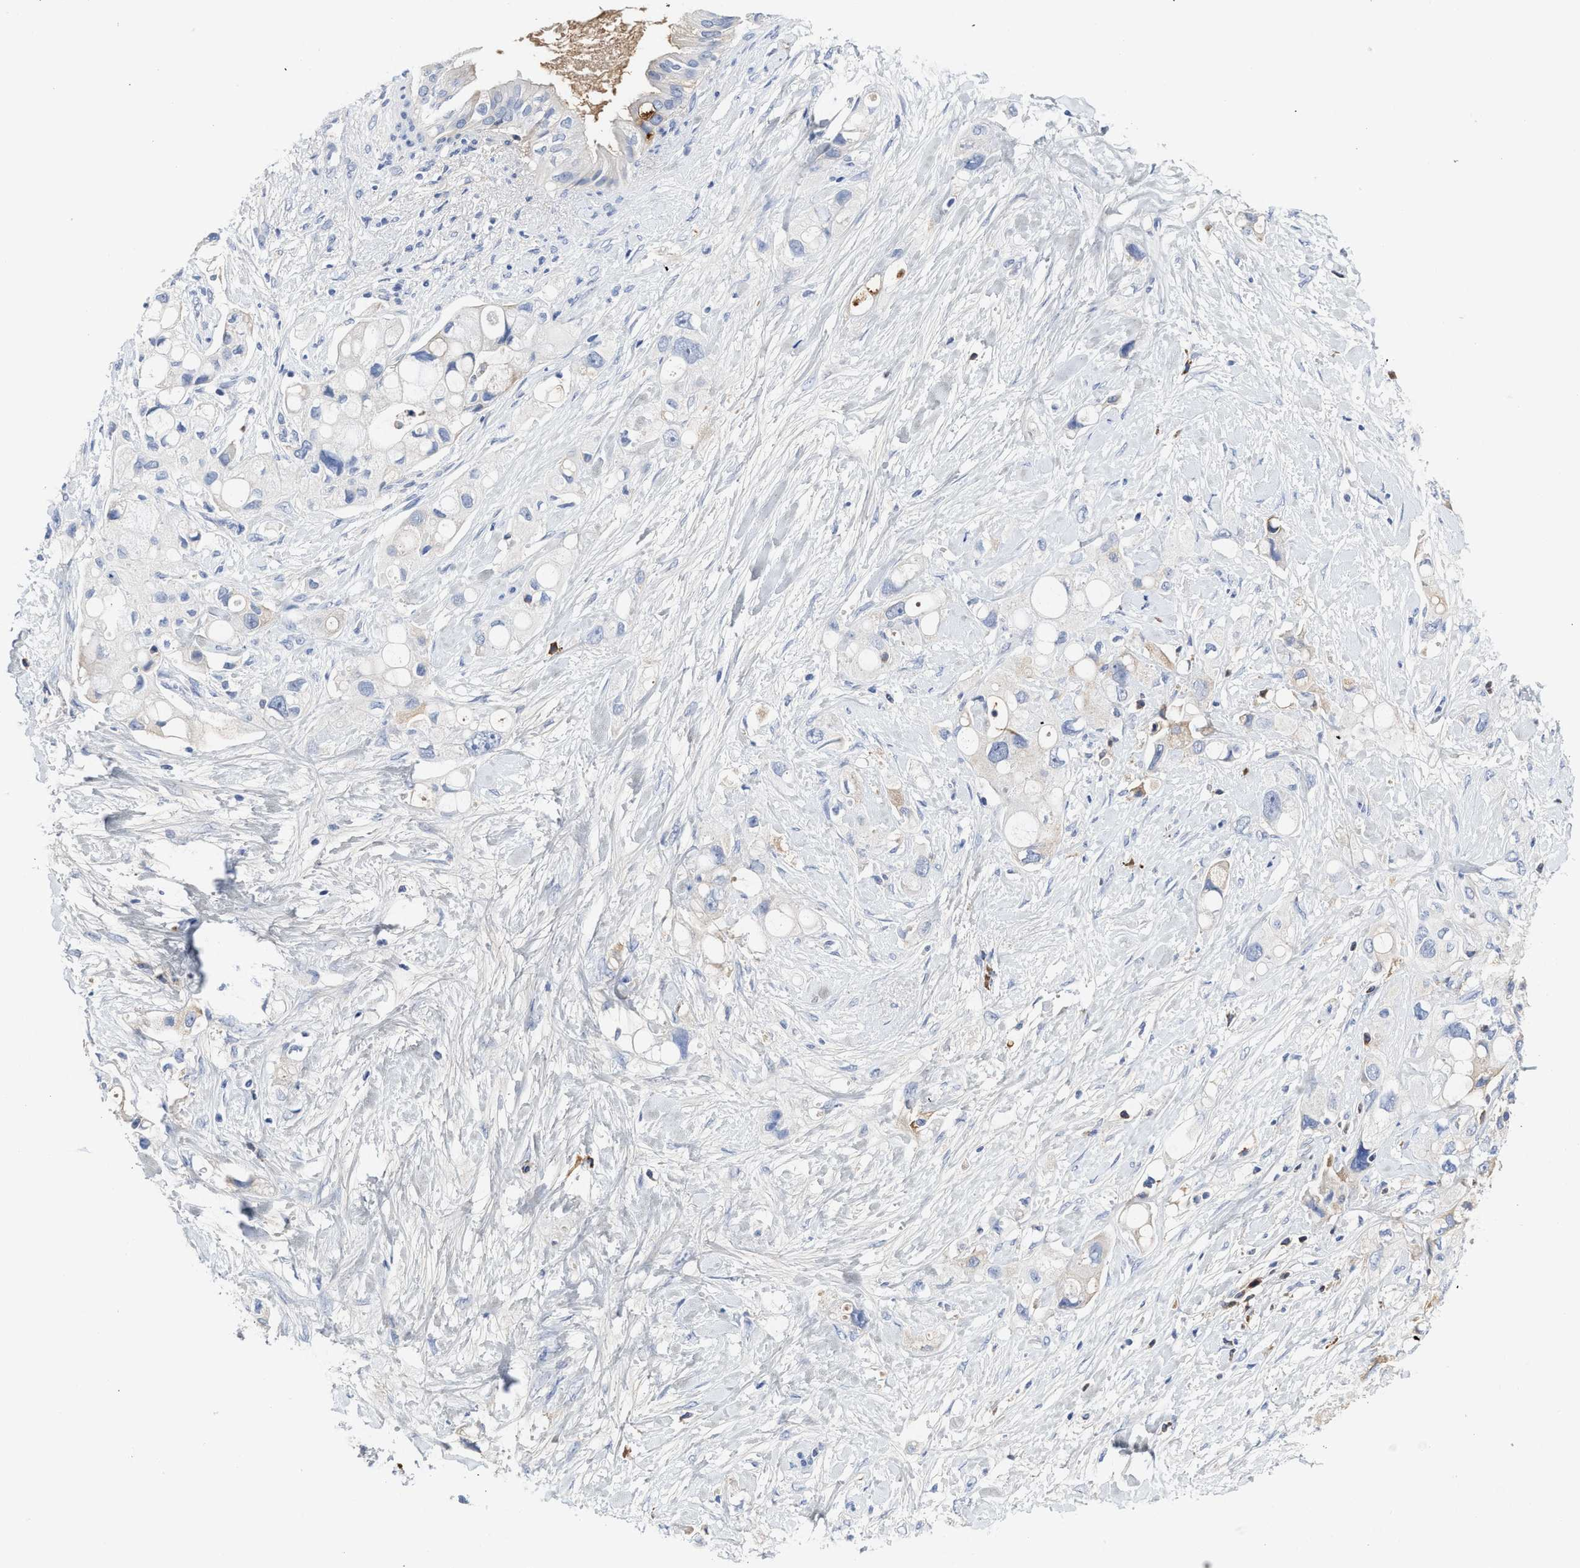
{"staining": {"intensity": "negative", "quantity": "none", "location": "none"}, "tissue": "pancreatic cancer", "cell_type": "Tumor cells", "image_type": "cancer", "snomed": [{"axis": "morphology", "description": "Adenocarcinoma, NOS"}, {"axis": "topography", "description": "Pancreas"}], "caption": "IHC image of neoplastic tissue: human adenocarcinoma (pancreatic) stained with DAB (3,3'-diaminobenzidine) exhibits no significant protein staining in tumor cells.", "gene": "C2", "patient": {"sex": "female", "age": 56}}